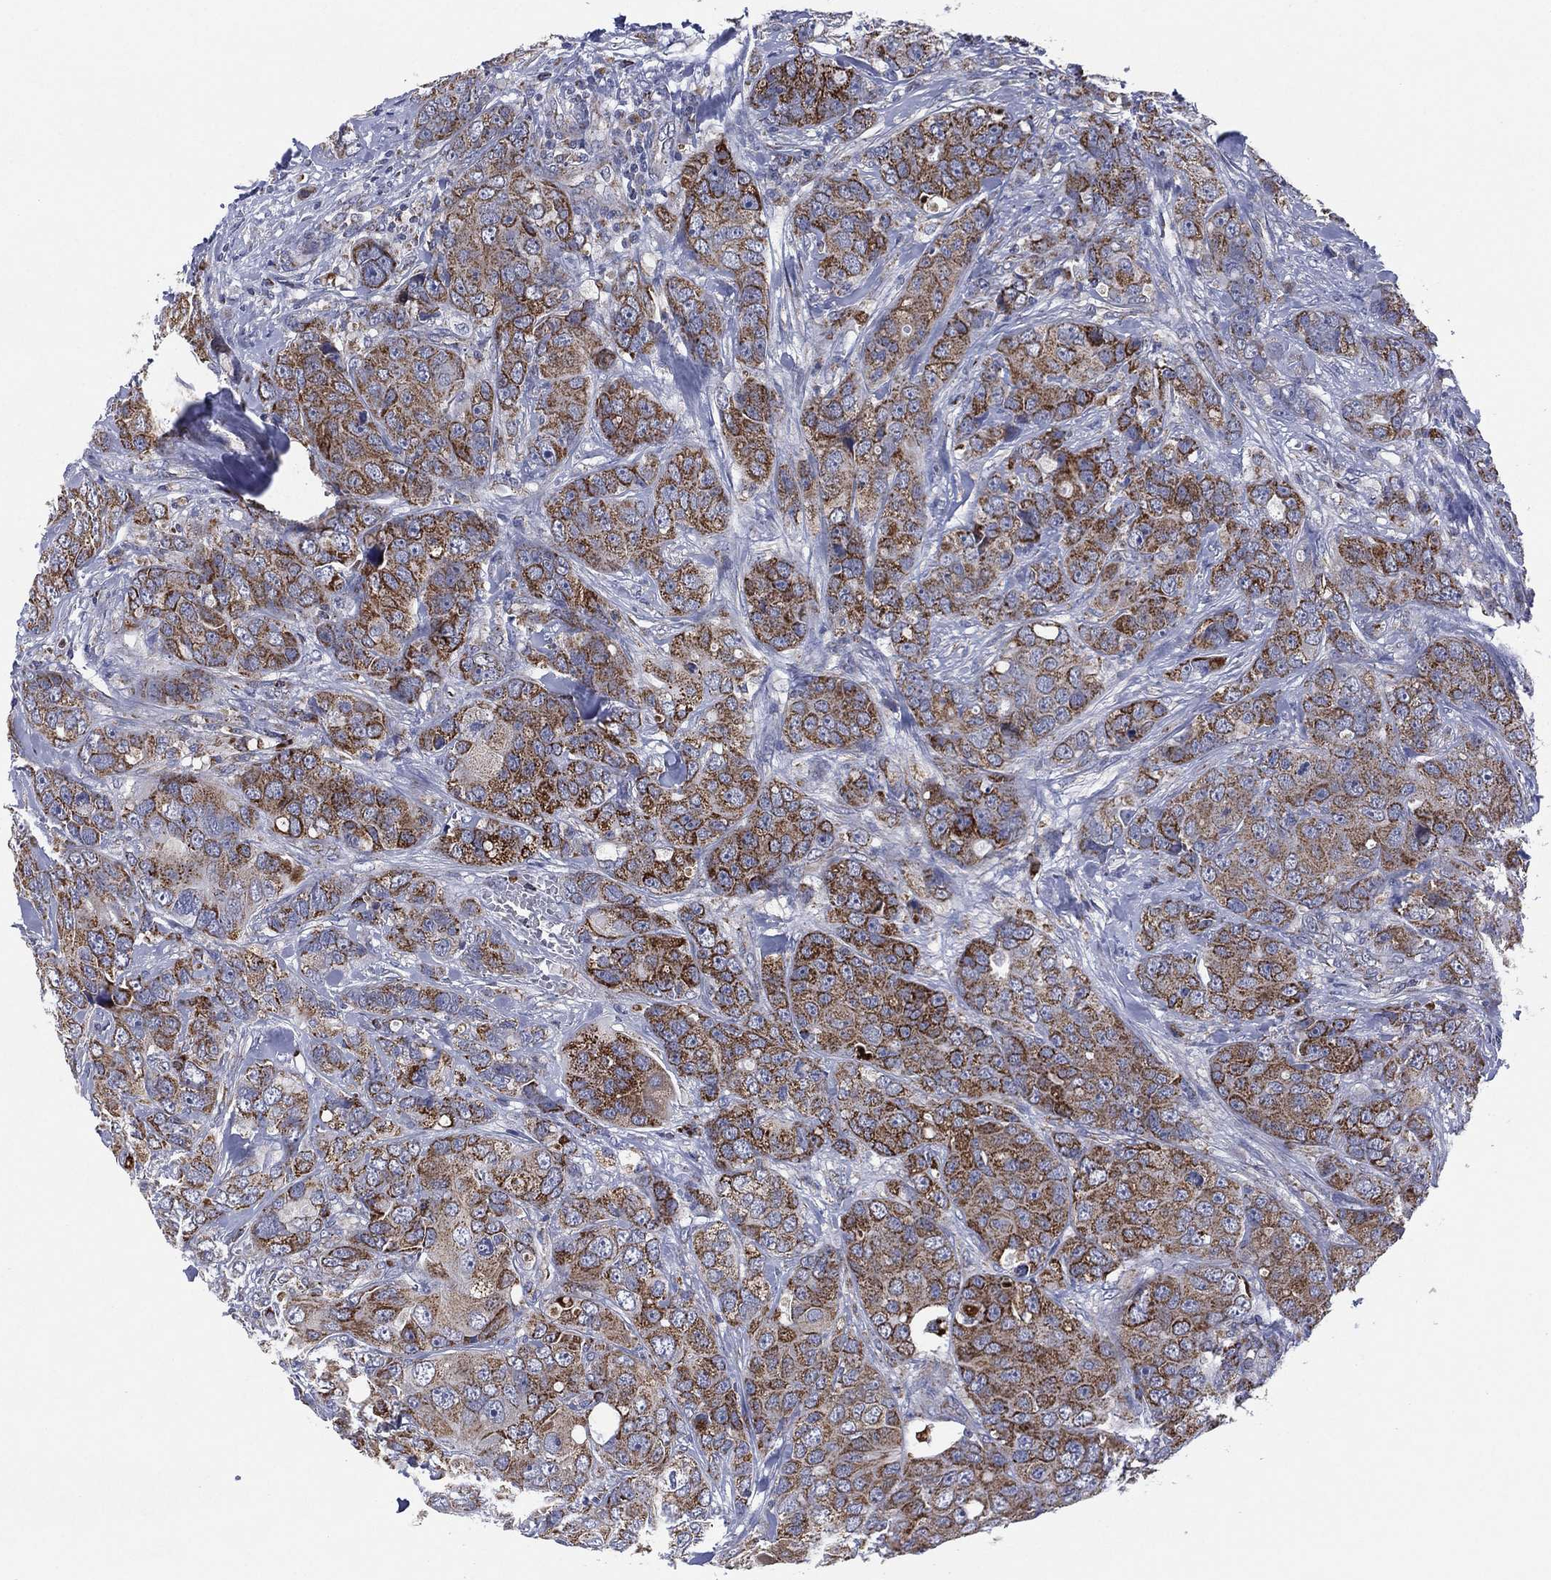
{"staining": {"intensity": "strong", "quantity": ">75%", "location": "cytoplasmic/membranous"}, "tissue": "breast cancer", "cell_type": "Tumor cells", "image_type": "cancer", "snomed": [{"axis": "morphology", "description": "Duct carcinoma"}, {"axis": "topography", "description": "Breast"}], "caption": "The micrograph exhibits immunohistochemical staining of breast cancer (invasive ductal carcinoma). There is strong cytoplasmic/membranous staining is appreciated in approximately >75% of tumor cells.", "gene": "PPP2R5A", "patient": {"sex": "female", "age": 43}}